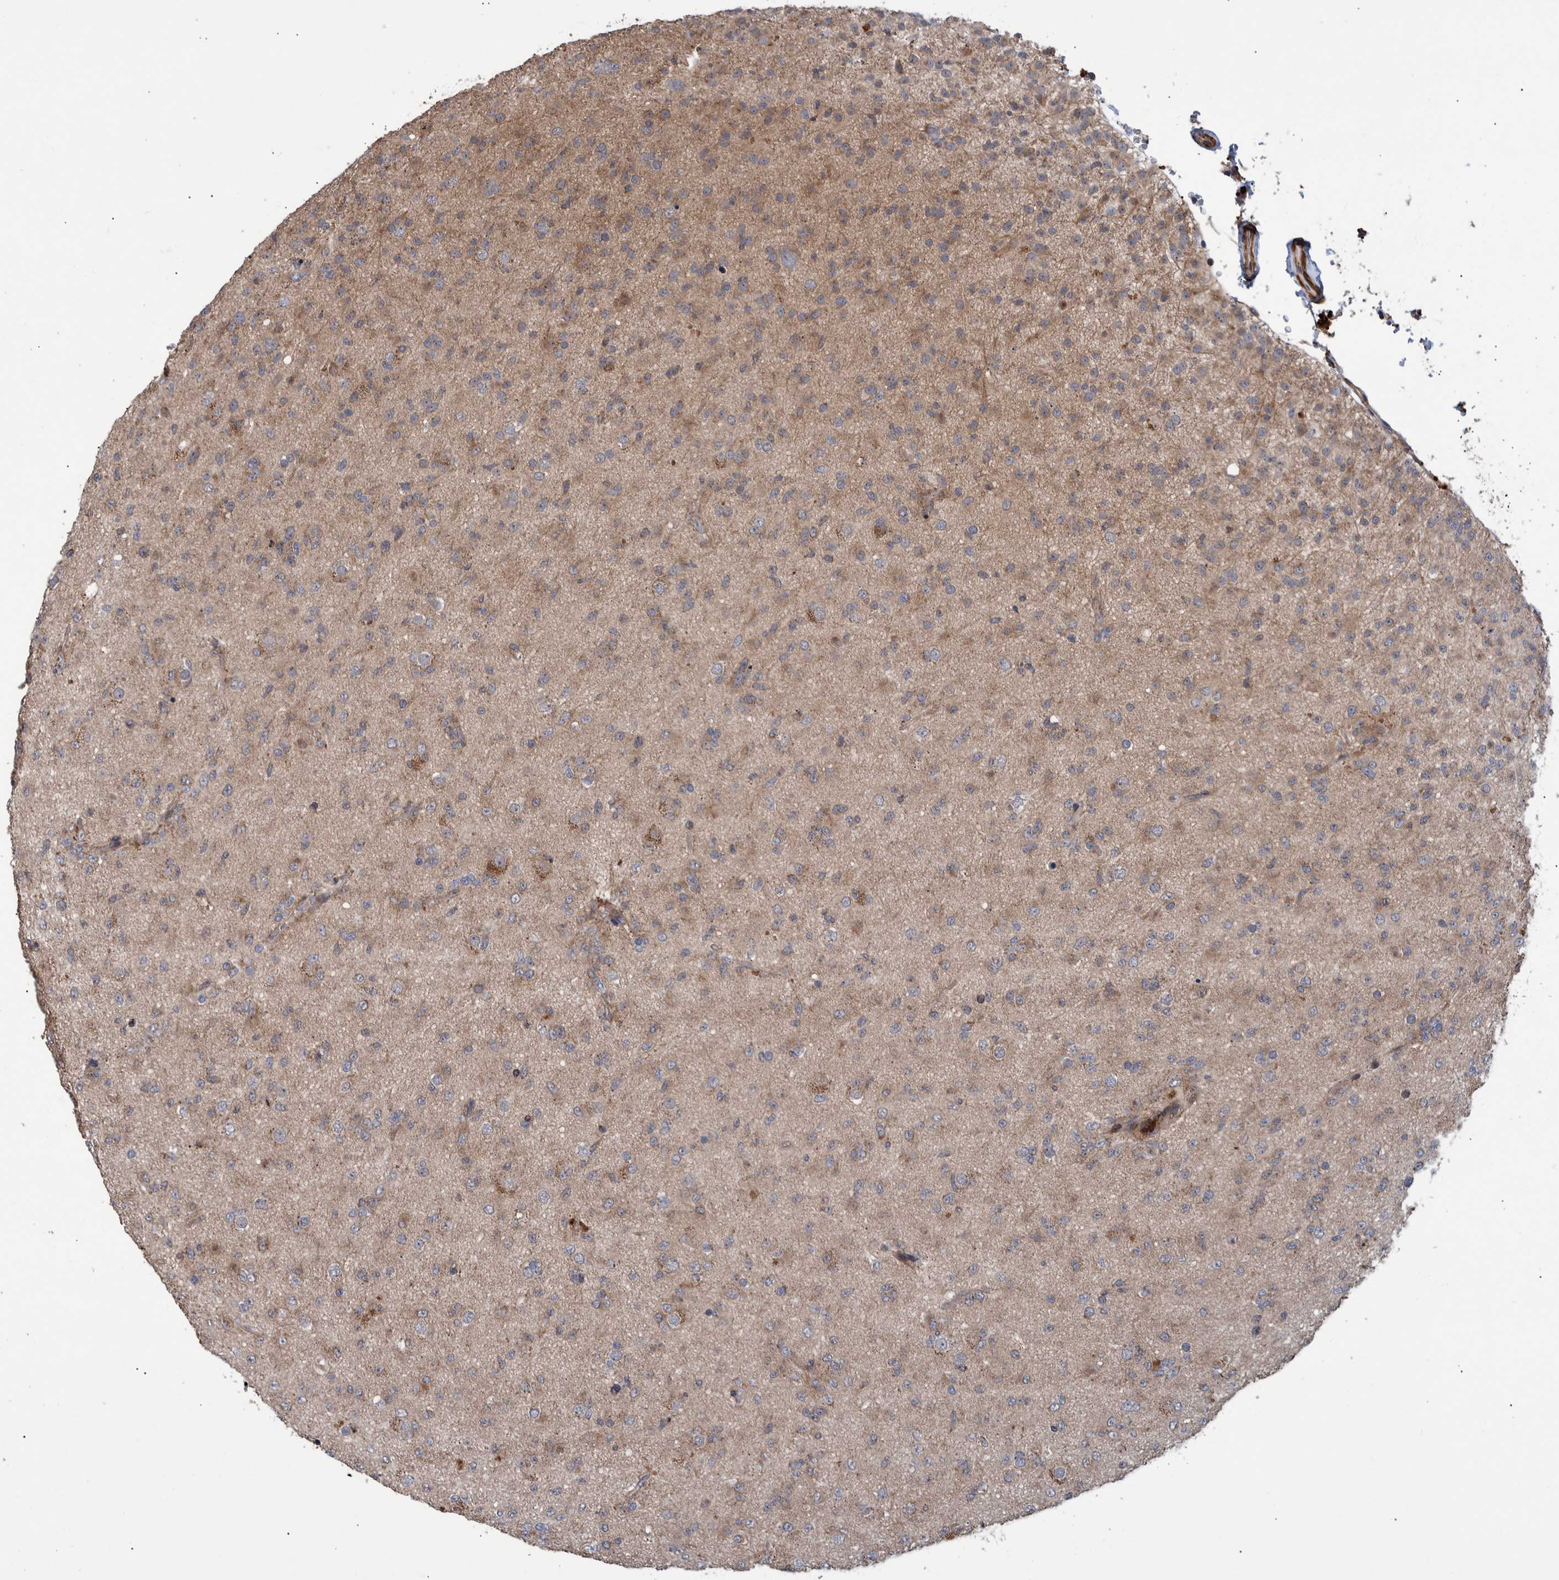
{"staining": {"intensity": "weak", "quantity": "25%-75%", "location": "cytoplasmic/membranous"}, "tissue": "glioma", "cell_type": "Tumor cells", "image_type": "cancer", "snomed": [{"axis": "morphology", "description": "Glioma, malignant, Low grade"}, {"axis": "topography", "description": "Brain"}], "caption": "Malignant glioma (low-grade) stained with a brown dye demonstrates weak cytoplasmic/membranous positive staining in approximately 25%-75% of tumor cells.", "gene": "B3GNTL1", "patient": {"sex": "male", "age": 65}}